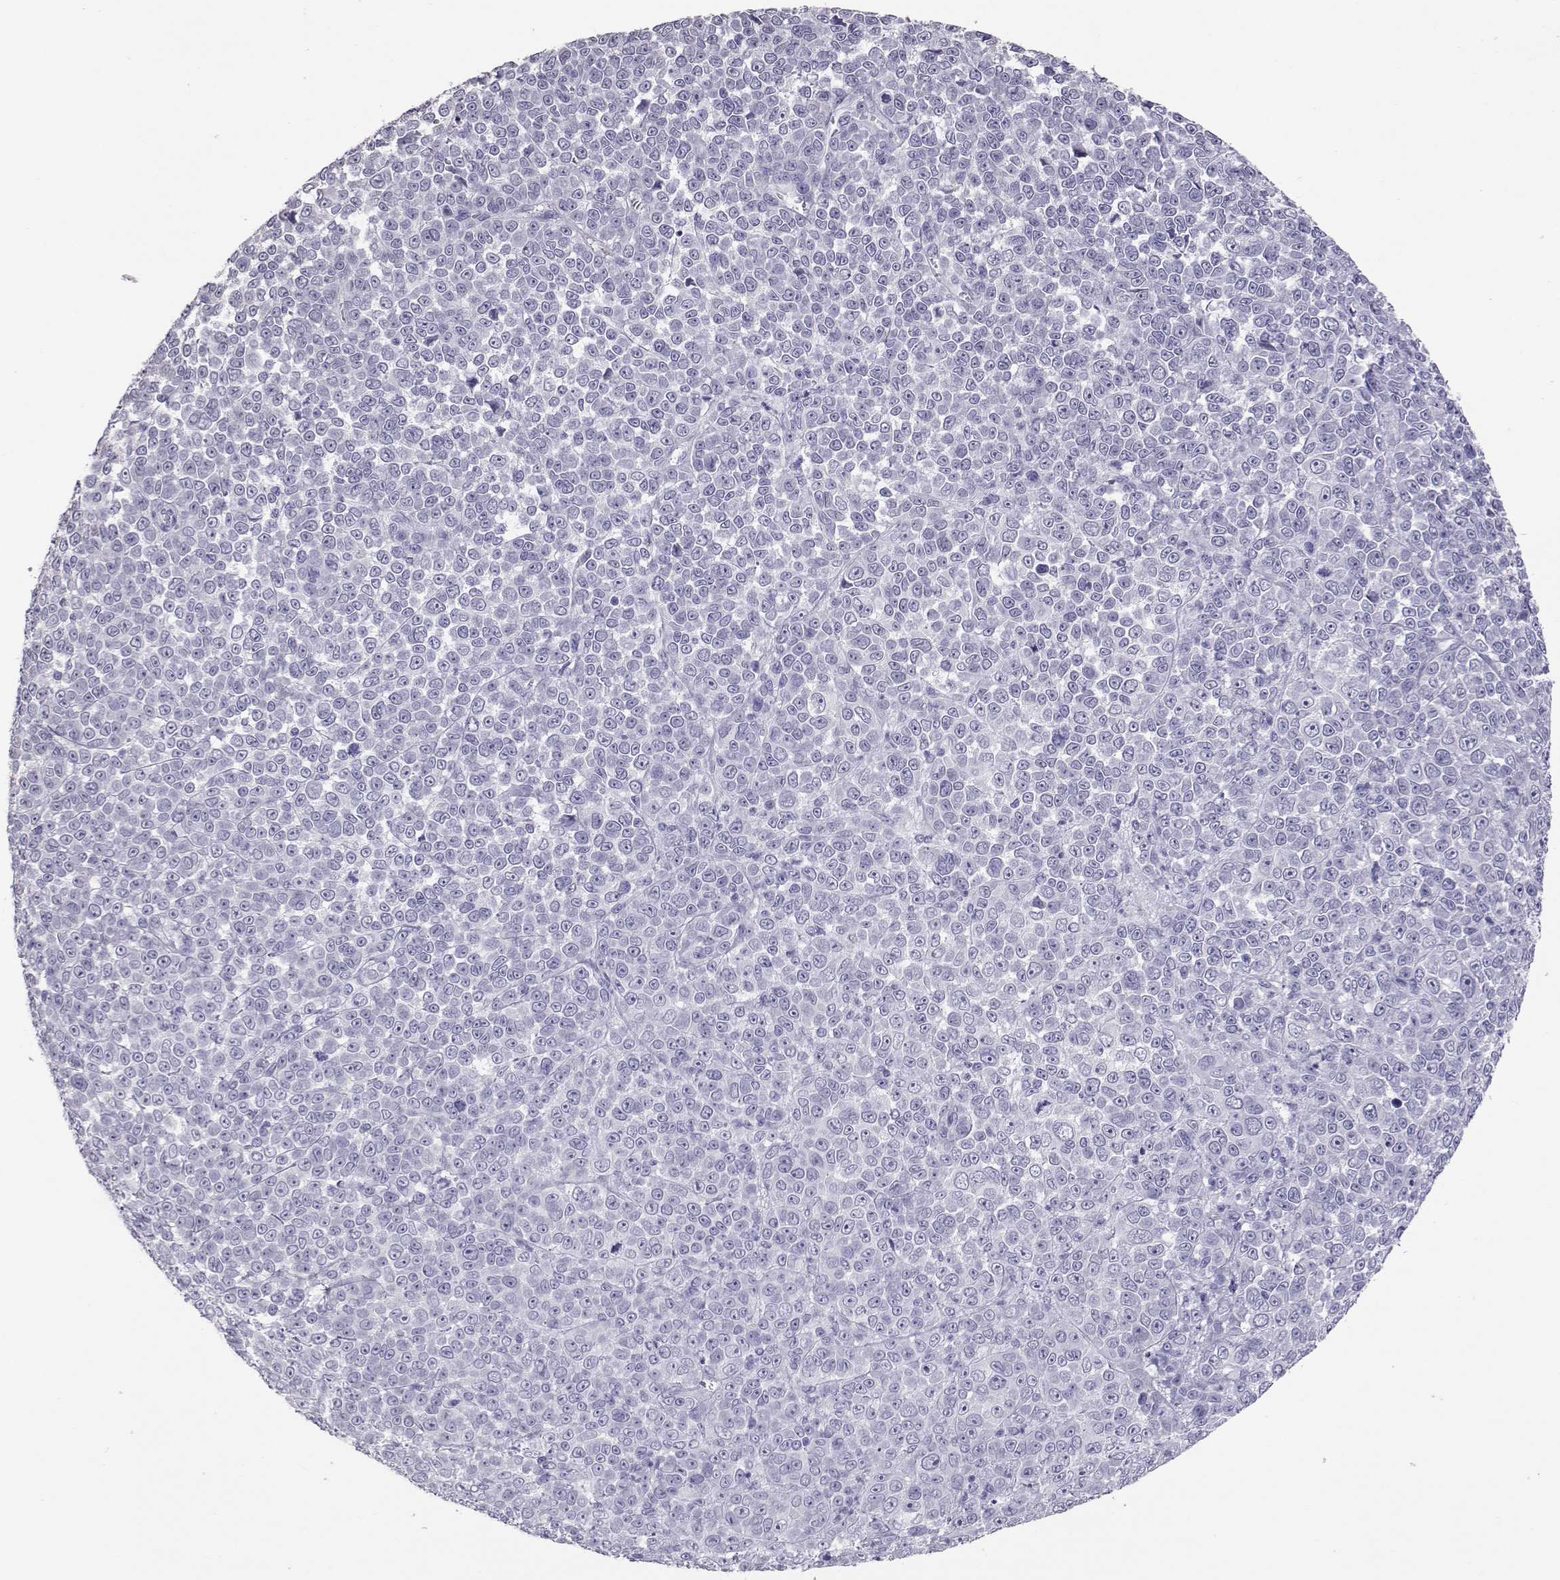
{"staining": {"intensity": "negative", "quantity": "none", "location": "none"}, "tissue": "melanoma", "cell_type": "Tumor cells", "image_type": "cancer", "snomed": [{"axis": "morphology", "description": "Malignant melanoma, NOS"}, {"axis": "topography", "description": "Skin"}], "caption": "Image shows no protein expression in tumor cells of melanoma tissue.", "gene": "PMCH", "patient": {"sex": "female", "age": 95}}